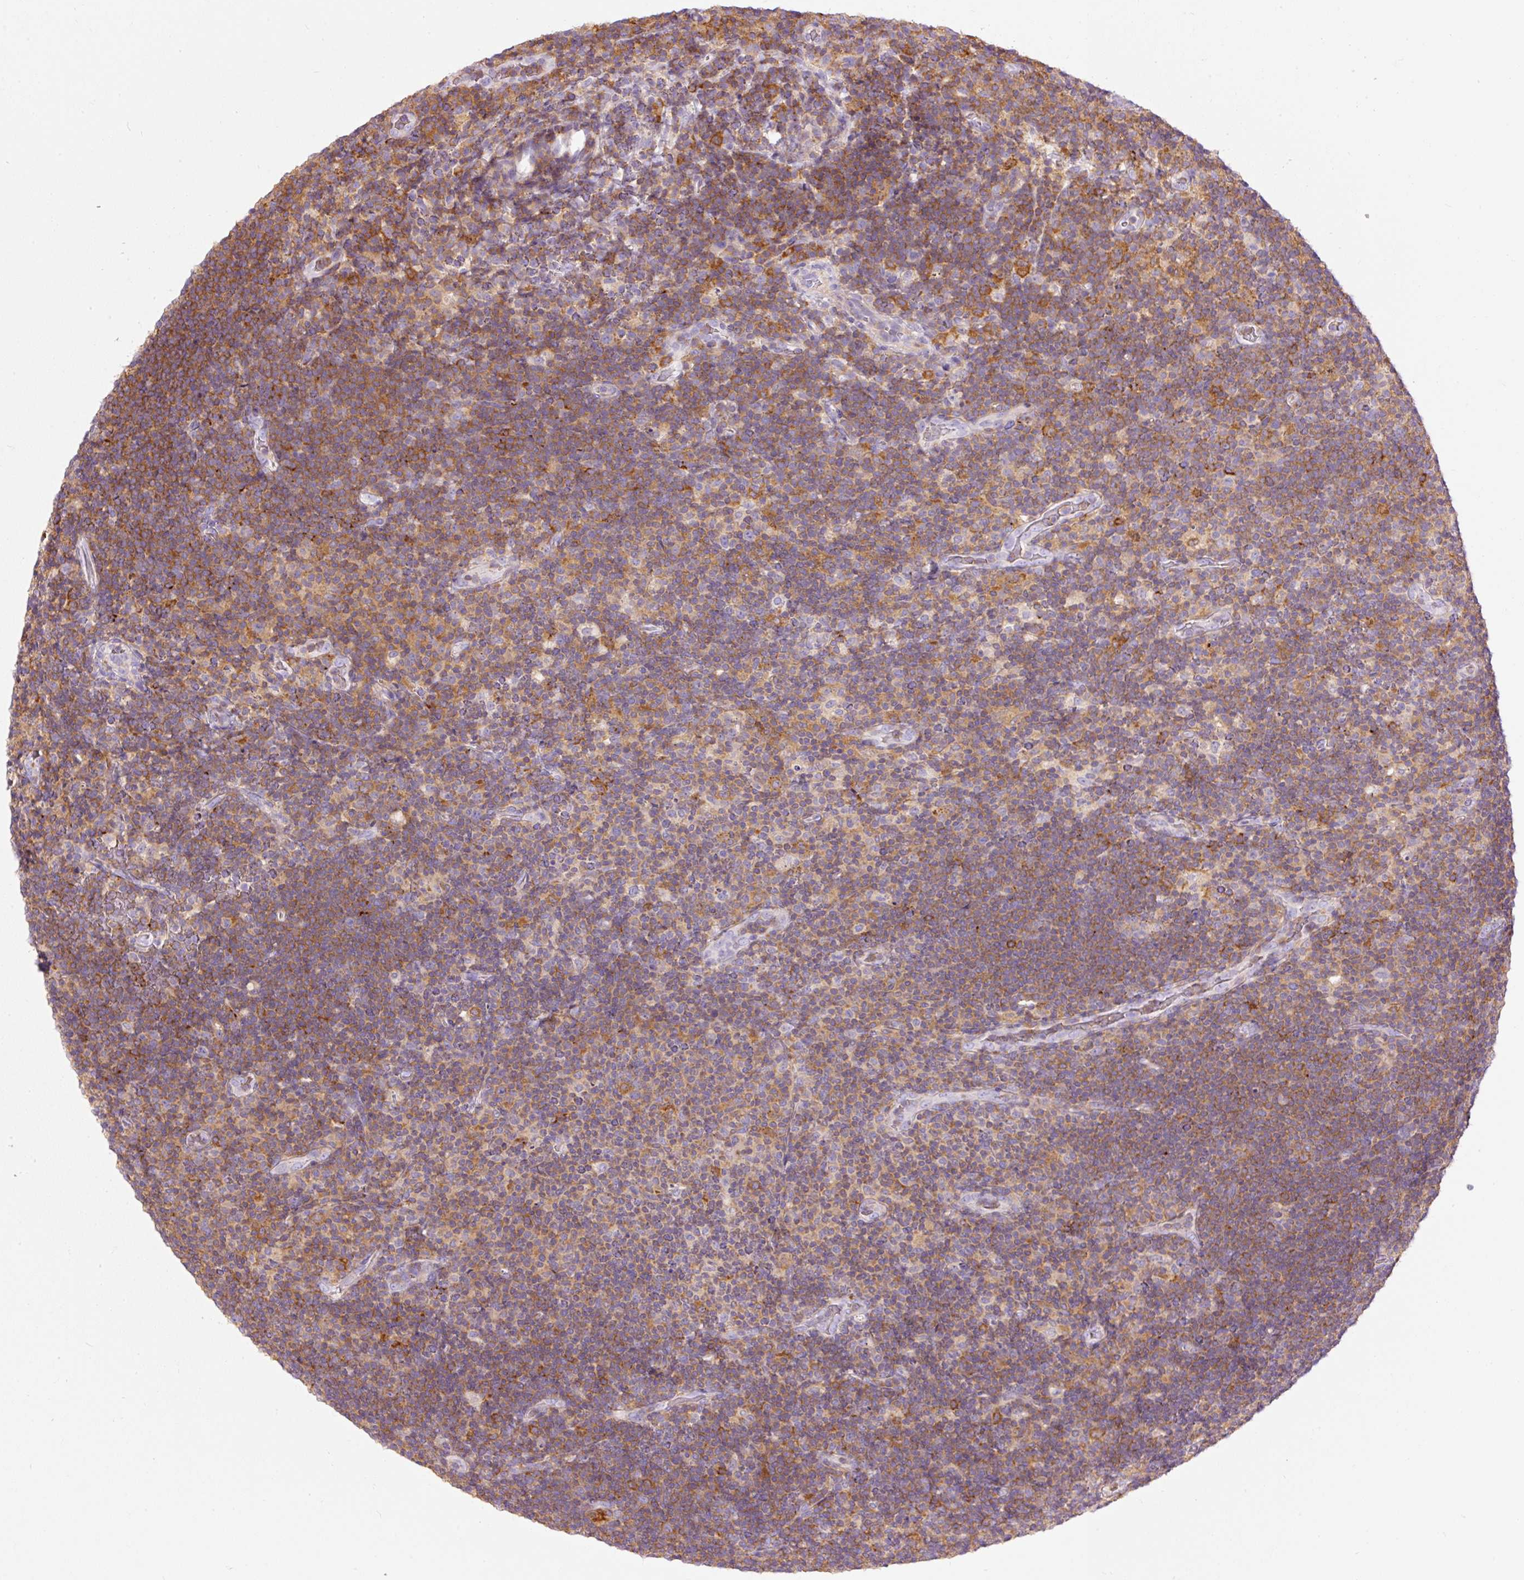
{"staining": {"intensity": "negative", "quantity": "none", "location": "none"}, "tissue": "lymphoma", "cell_type": "Tumor cells", "image_type": "cancer", "snomed": [{"axis": "morphology", "description": "Hodgkin's disease, NOS"}, {"axis": "topography", "description": "Lymph node"}], "caption": "DAB (3,3'-diaminobenzidine) immunohistochemical staining of lymphoma exhibits no significant expression in tumor cells.", "gene": "DOK6", "patient": {"sex": "female", "age": 57}}